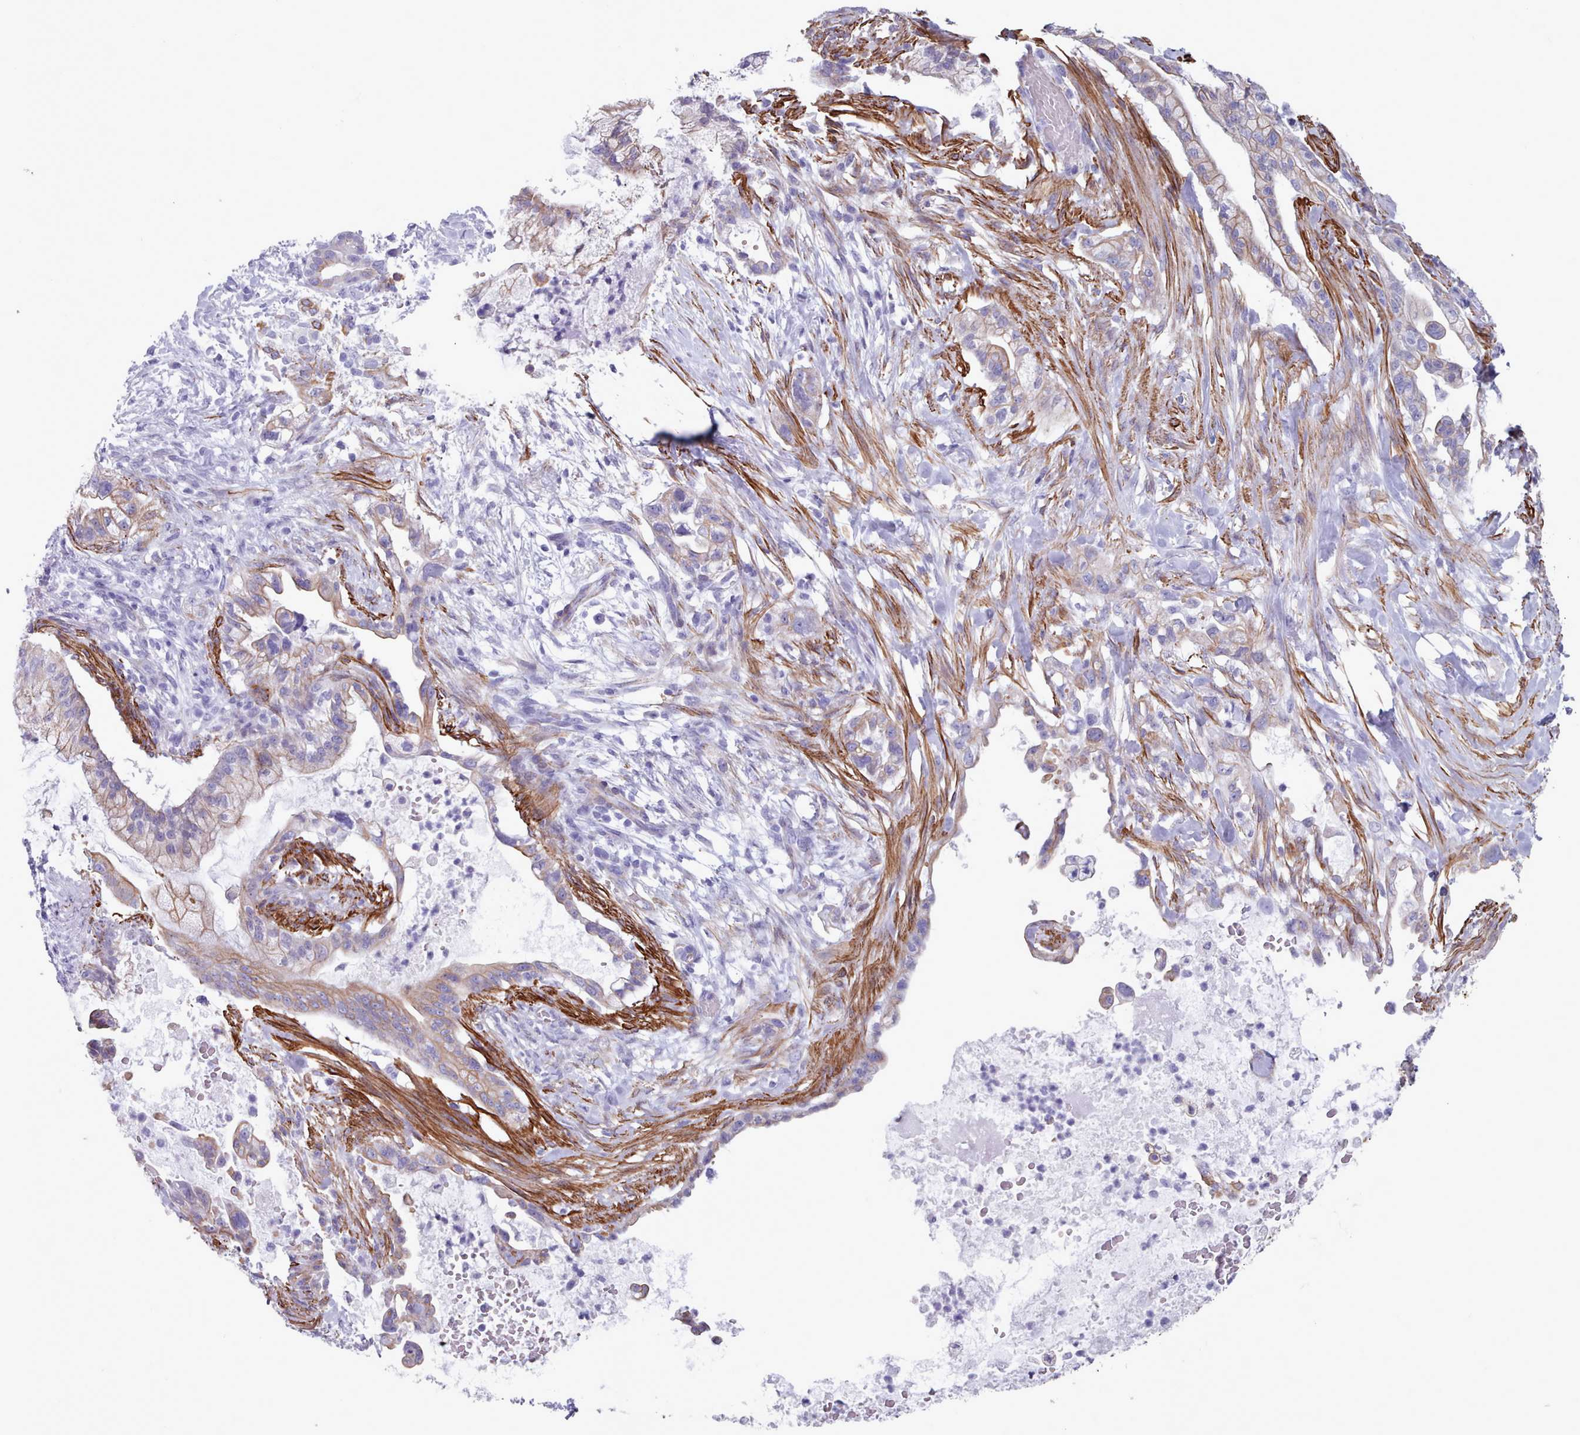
{"staining": {"intensity": "moderate", "quantity": "25%-75%", "location": "cytoplasmic/membranous"}, "tissue": "pancreatic cancer", "cell_type": "Tumor cells", "image_type": "cancer", "snomed": [{"axis": "morphology", "description": "Adenocarcinoma, NOS"}, {"axis": "topography", "description": "Pancreas"}], "caption": "Tumor cells display moderate cytoplasmic/membranous staining in about 25%-75% of cells in adenocarcinoma (pancreatic).", "gene": "FPGS", "patient": {"sex": "male", "age": 44}}